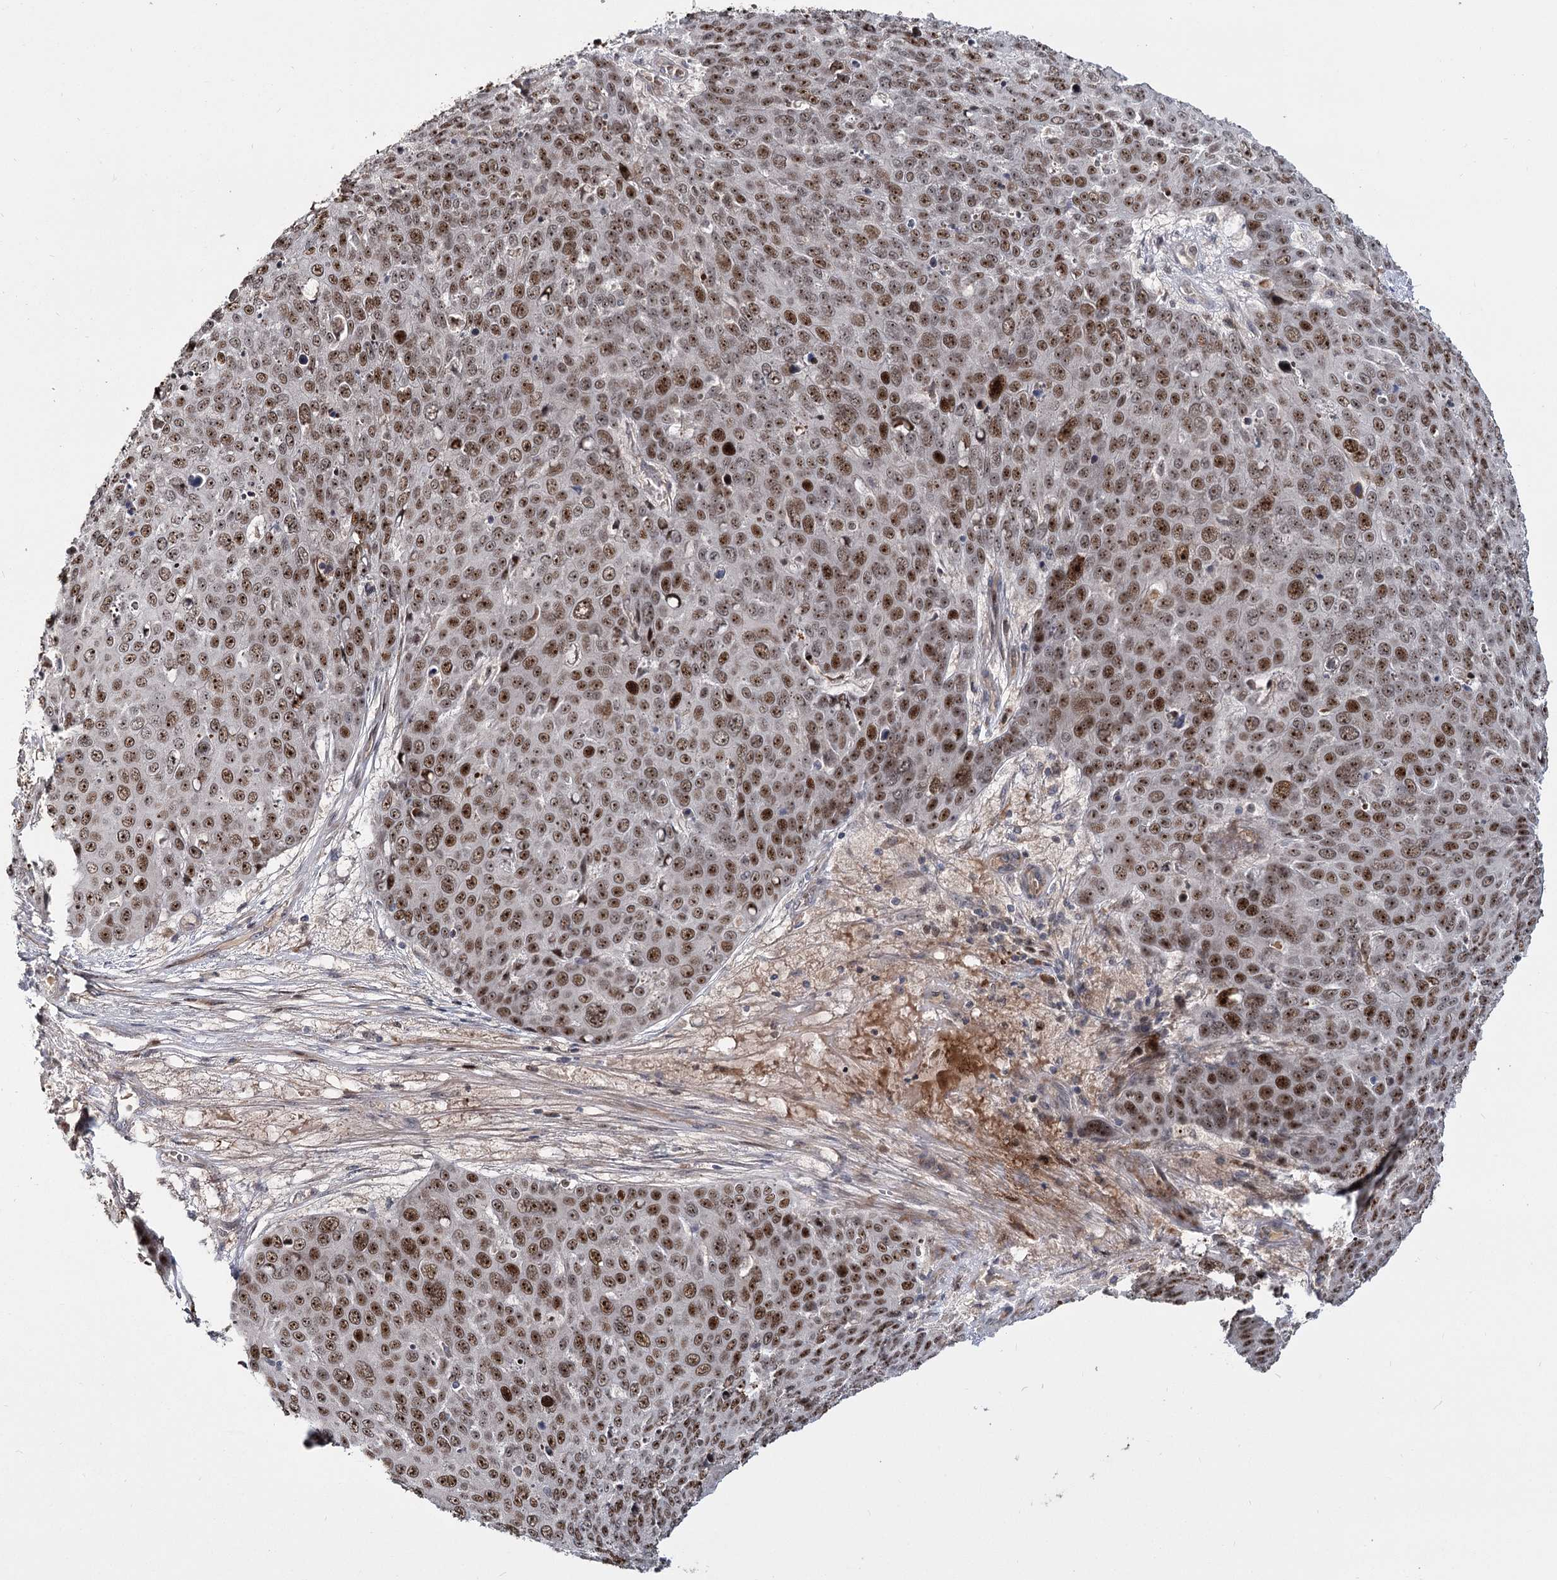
{"staining": {"intensity": "moderate", "quantity": ">75%", "location": "nuclear"}, "tissue": "skin cancer", "cell_type": "Tumor cells", "image_type": "cancer", "snomed": [{"axis": "morphology", "description": "Squamous cell carcinoma, NOS"}, {"axis": "topography", "description": "Skin"}], "caption": "A micrograph of human squamous cell carcinoma (skin) stained for a protein reveals moderate nuclear brown staining in tumor cells.", "gene": "PIK3C2A", "patient": {"sex": "male", "age": 71}}